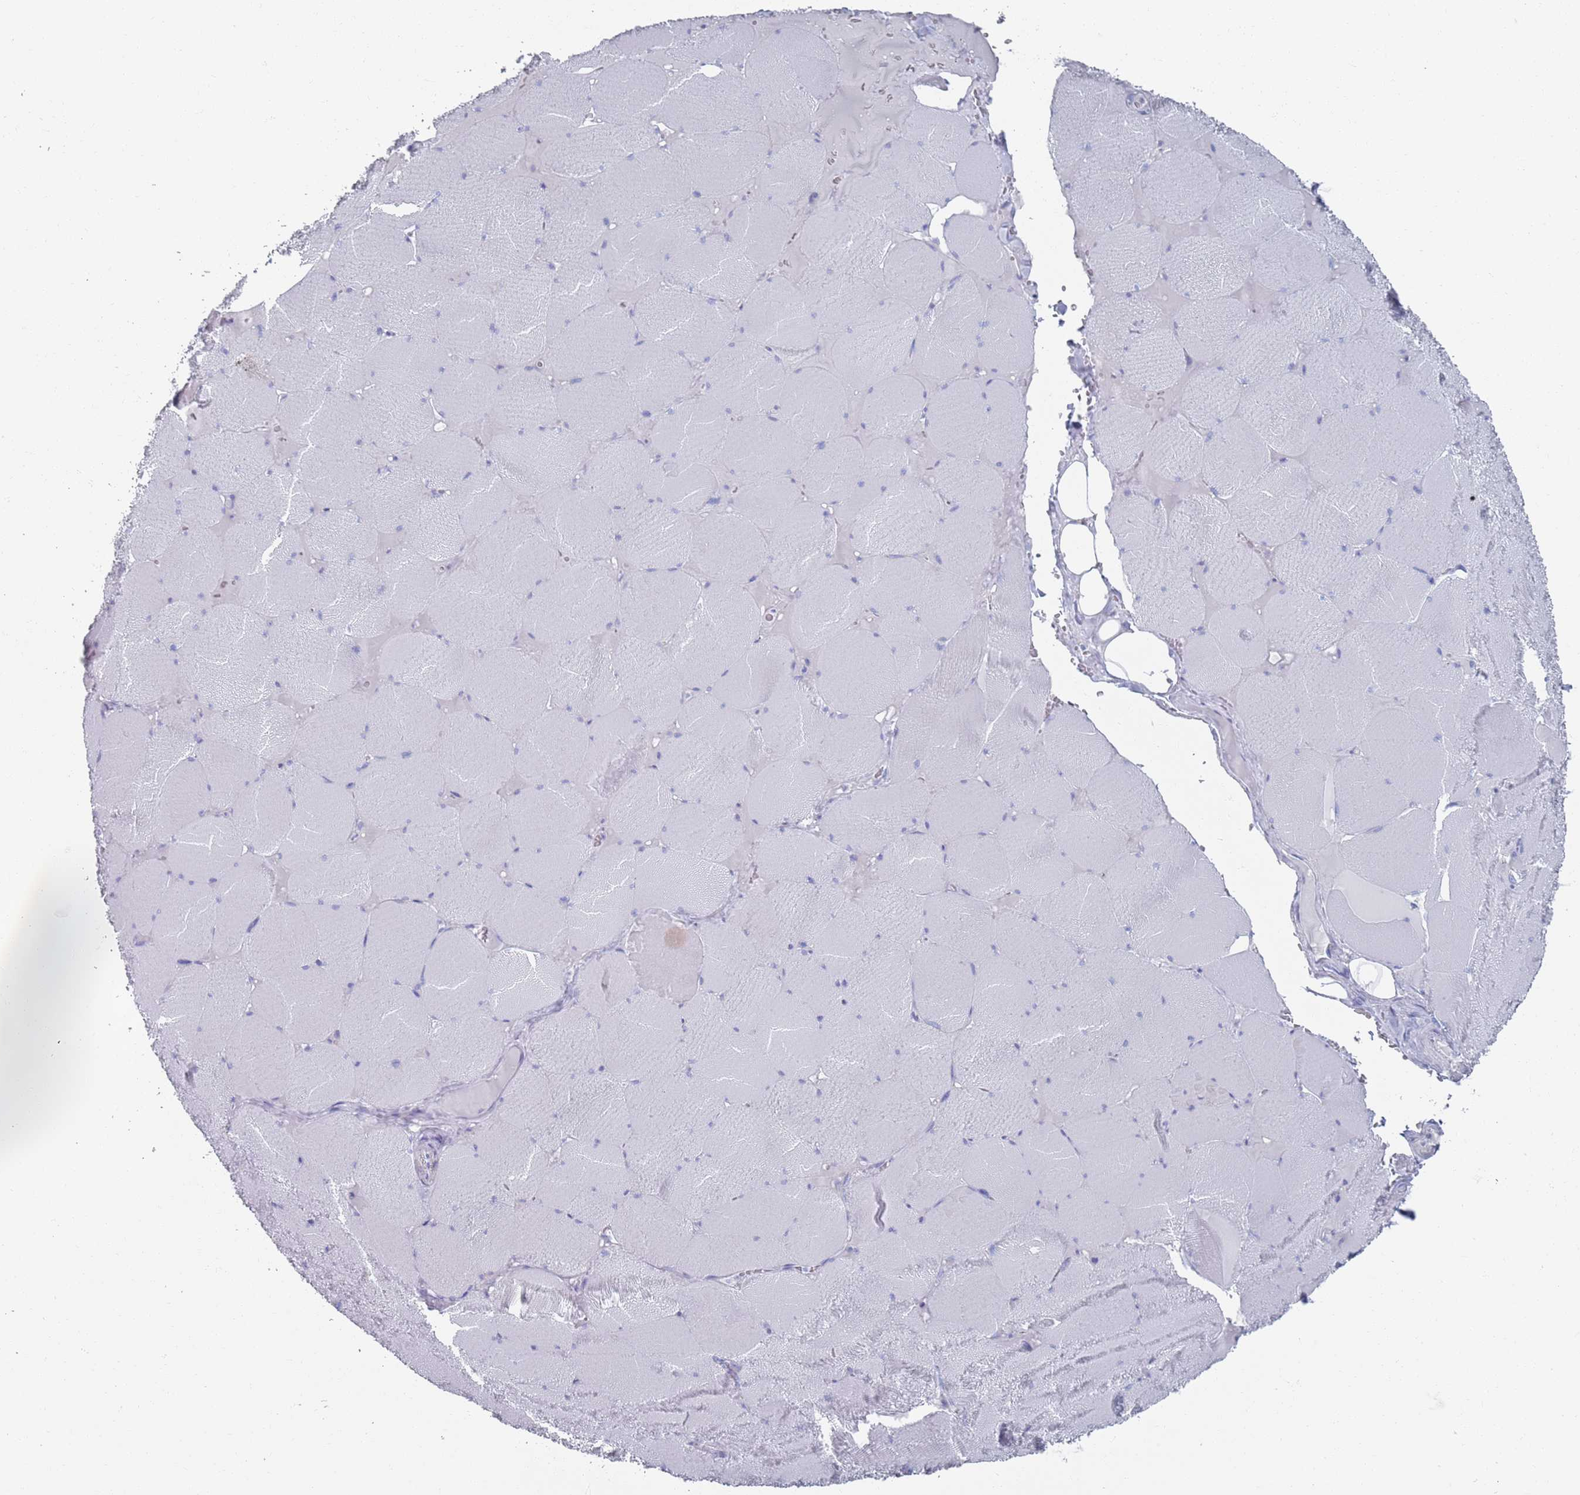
{"staining": {"intensity": "negative", "quantity": "none", "location": "none"}, "tissue": "skeletal muscle", "cell_type": "Myocytes", "image_type": "normal", "snomed": [{"axis": "morphology", "description": "Normal tissue, NOS"}, {"axis": "topography", "description": "Skeletal muscle"}, {"axis": "topography", "description": "Head-Neck"}], "caption": "This micrograph is of benign skeletal muscle stained with immunohistochemistry (IHC) to label a protein in brown with the nuclei are counter-stained blue. There is no staining in myocytes. The staining was performed using DAB to visualize the protein expression in brown, while the nuclei were stained in blue with hematoxylin (Magnification: 20x).", "gene": "MAT1A", "patient": {"sex": "male", "age": 66}}